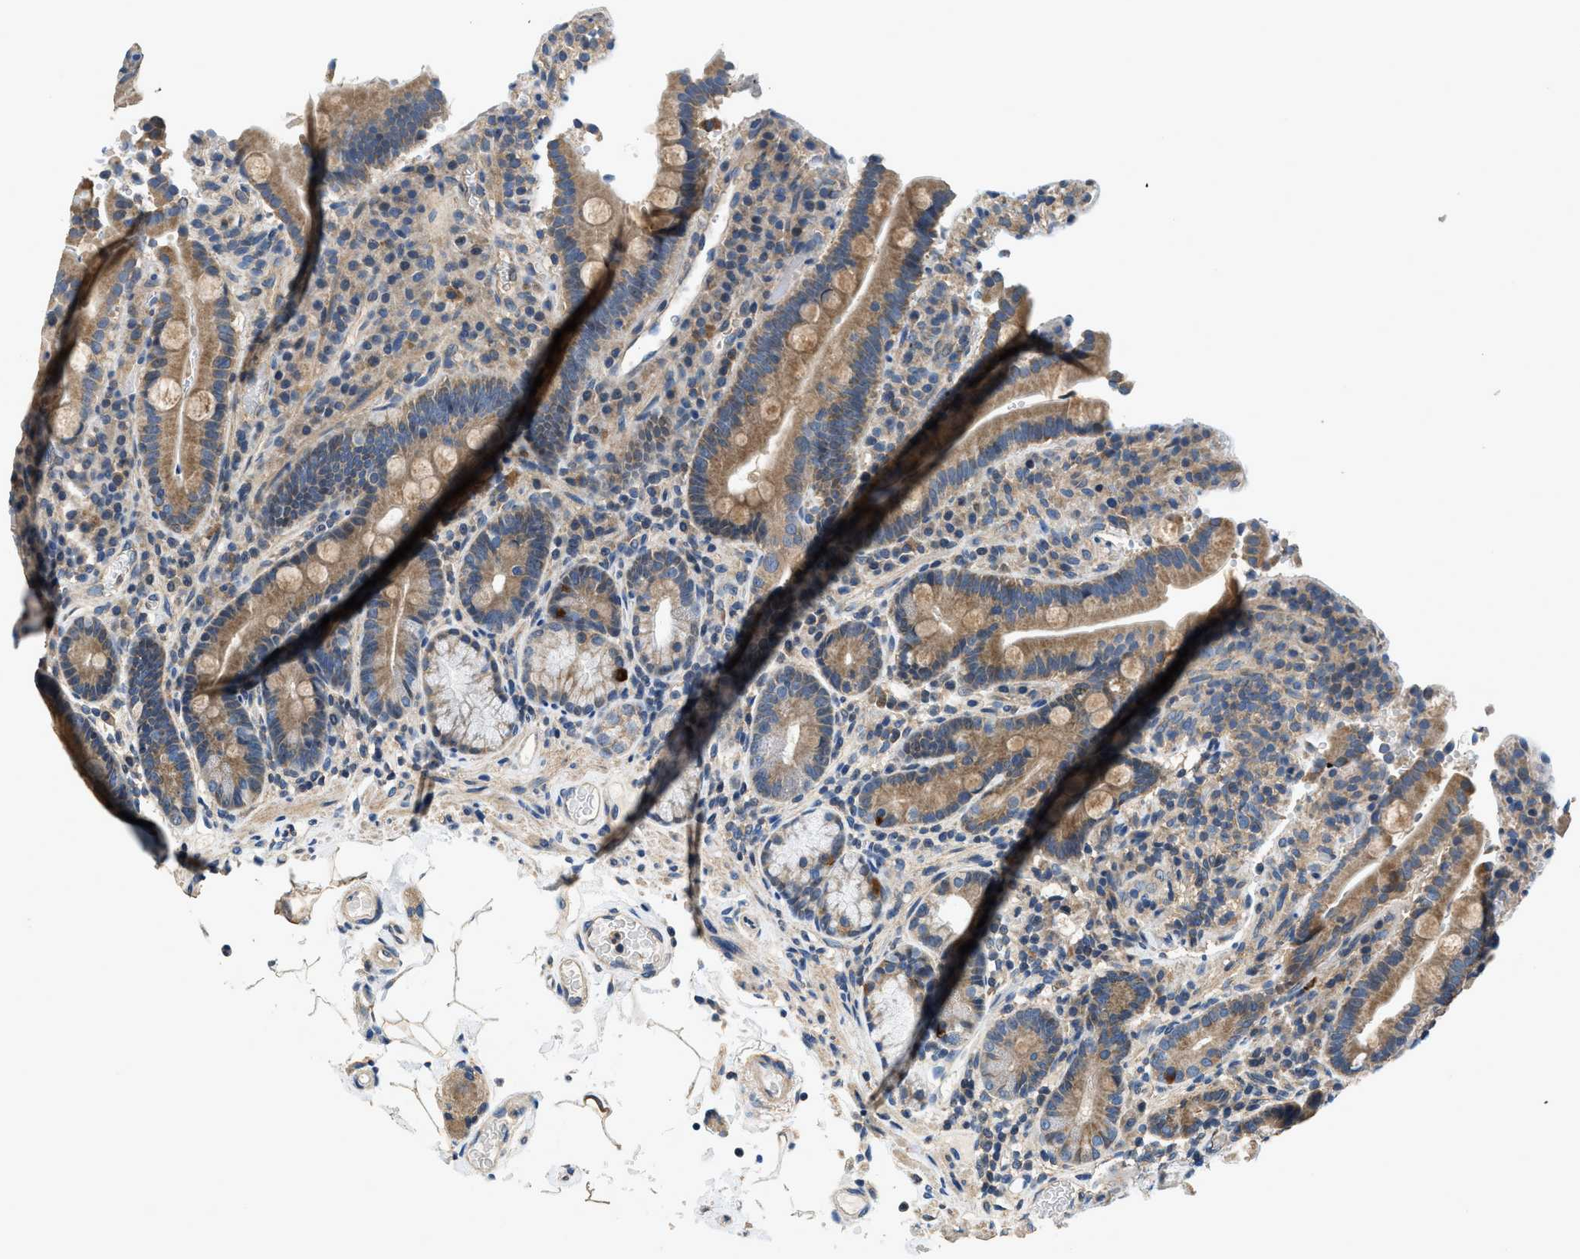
{"staining": {"intensity": "moderate", "quantity": ">75%", "location": "cytoplasmic/membranous"}, "tissue": "duodenum", "cell_type": "Glandular cells", "image_type": "normal", "snomed": [{"axis": "morphology", "description": "Normal tissue, NOS"}, {"axis": "topography", "description": "Small intestine, NOS"}], "caption": "Immunohistochemistry (IHC) of normal duodenum shows medium levels of moderate cytoplasmic/membranous staining in approximately >75% of glandular cells. (Brightfield microscopy of DAB IHC at high magnification).", "gene": "SSH2", "patient": {"sex": "female", "age": 71}}